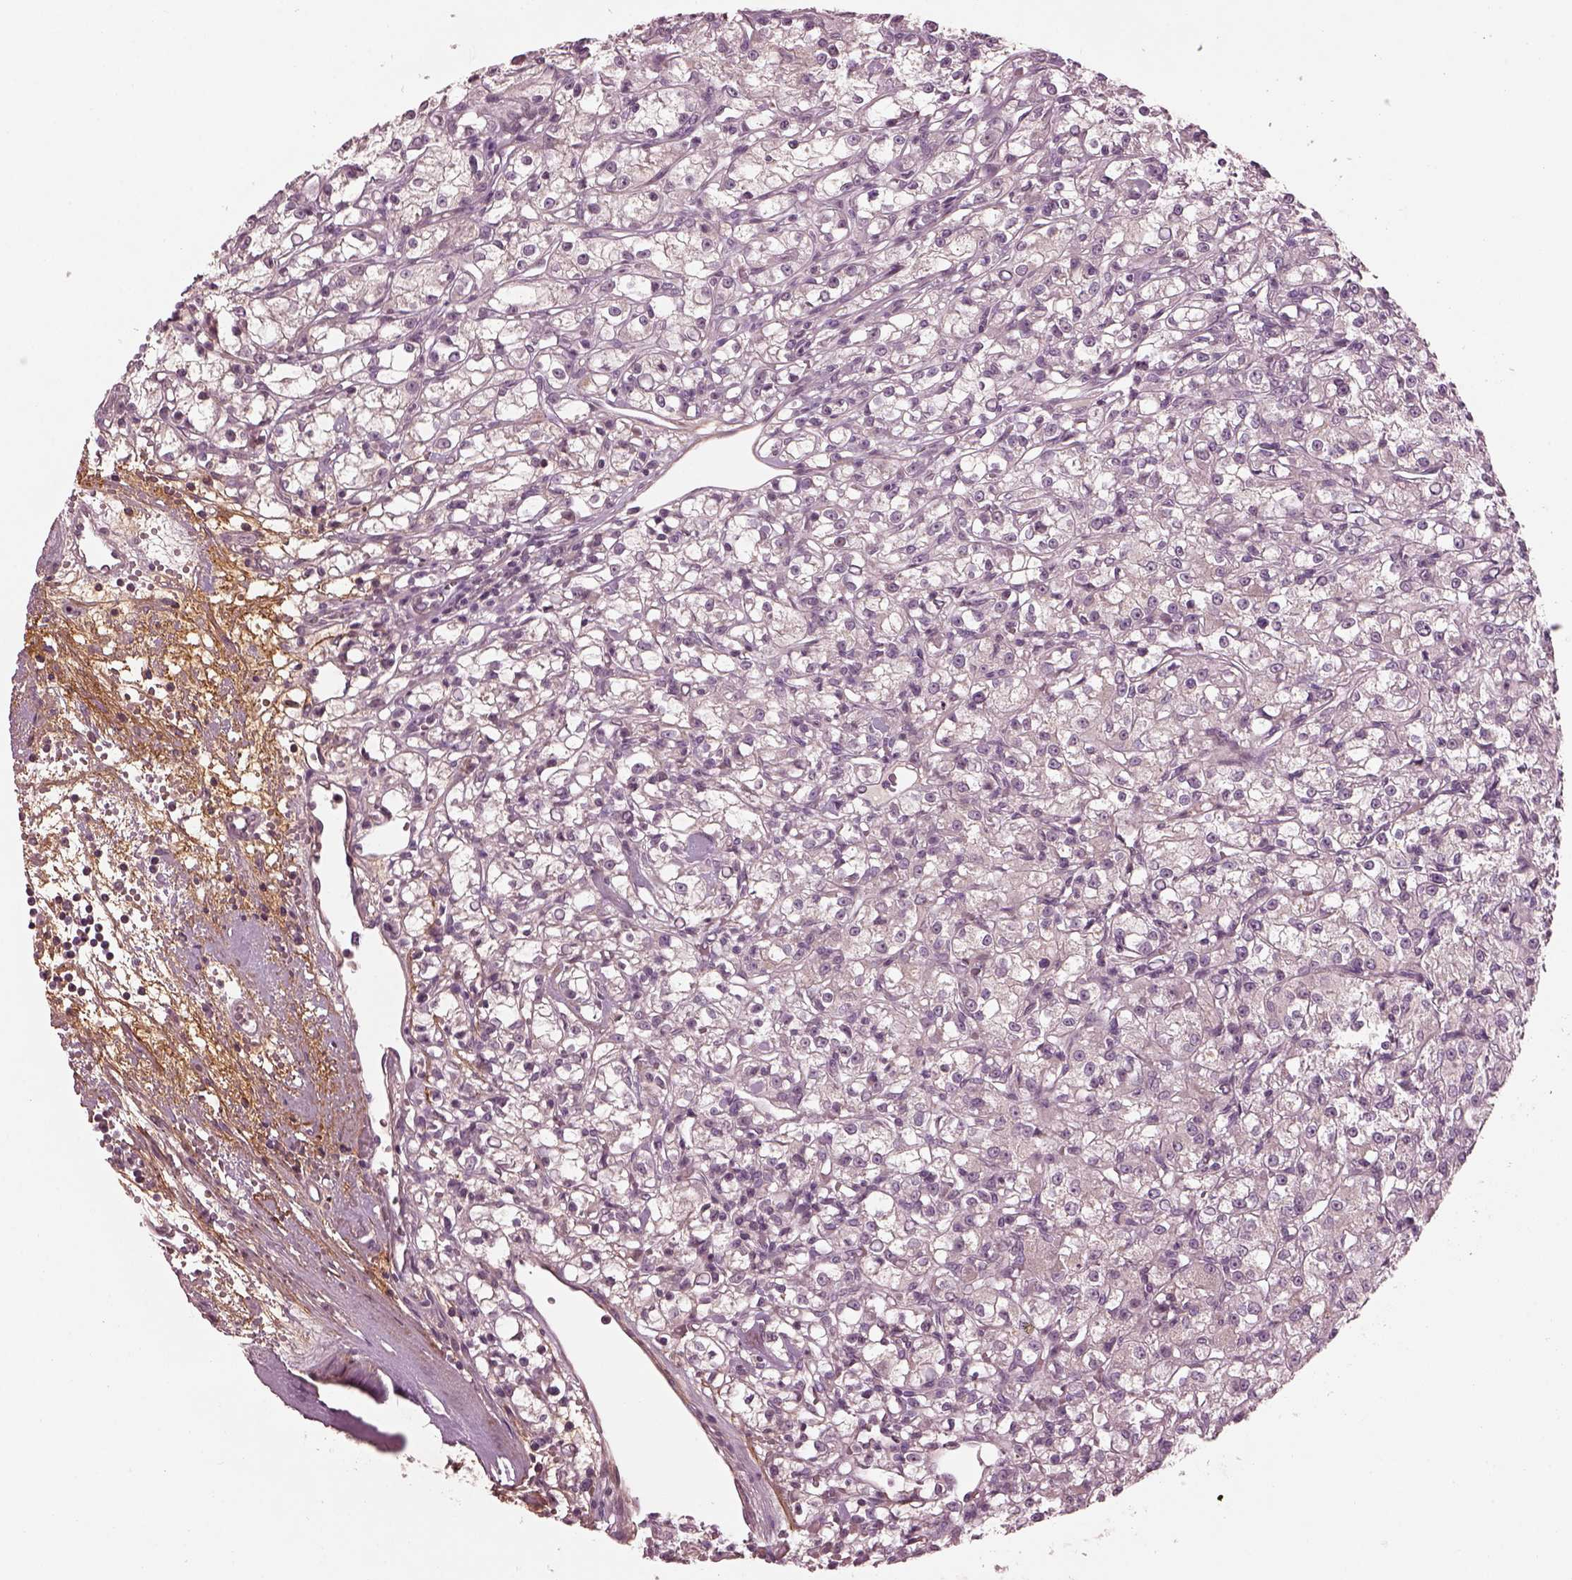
{"staining": {"intensity": "negative", "quantity": "none", "location": "none"}, "tissue": "renal cancer", "cell_type": "Tumor cells", "image_type": "cancer", "snomed": [{"axis": "morphology", "description": "Adenocarcinoma, NOS"}, {"axis": "topography", "description": "Kidney"}], "caption": "The IHC photomicrograph has no significant expression in tumor cells of renal cancer tissue.", "gene": "EFEMP1", "patient": {"sex": "female", "age": 59}}